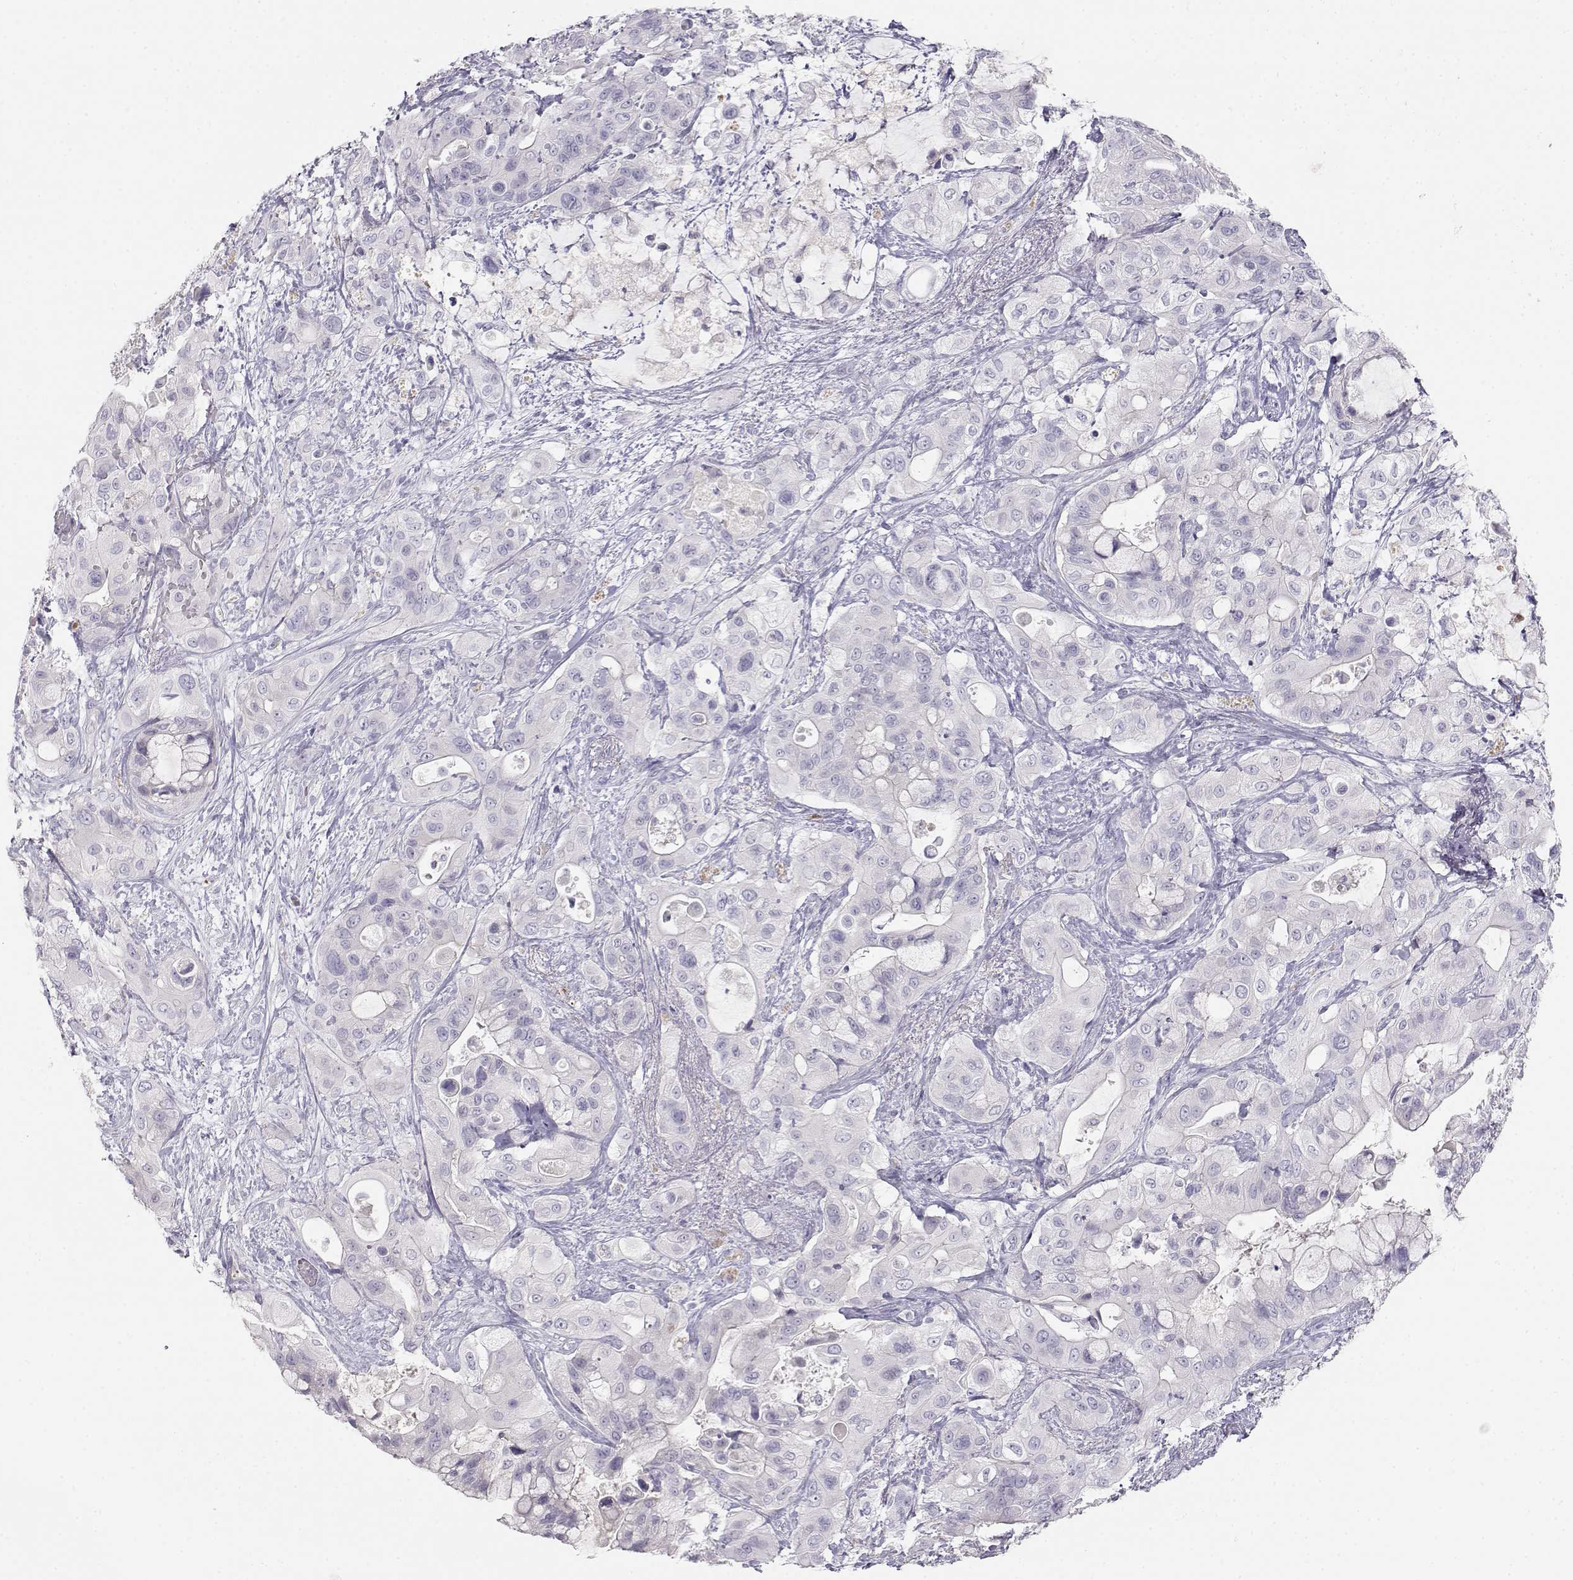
{"staining": {"intensity": "negative", "quantity": "none", "location": "none"}, "tissue": "pancreatic cancer", "cell_type": "Tumor cells", "image_type": "cancer", "snomed": [{"axis": "morphology", "description": "Adenocarcinoma, NOS"}, {"axis": "topography", "description": "Pancreas"}], "caption": "IHC of pancreatic adenocarcinoma reveals no expression in tumor cells.", "gene": "CDHR1", "patient": {"sex": "male", "age": 71}}